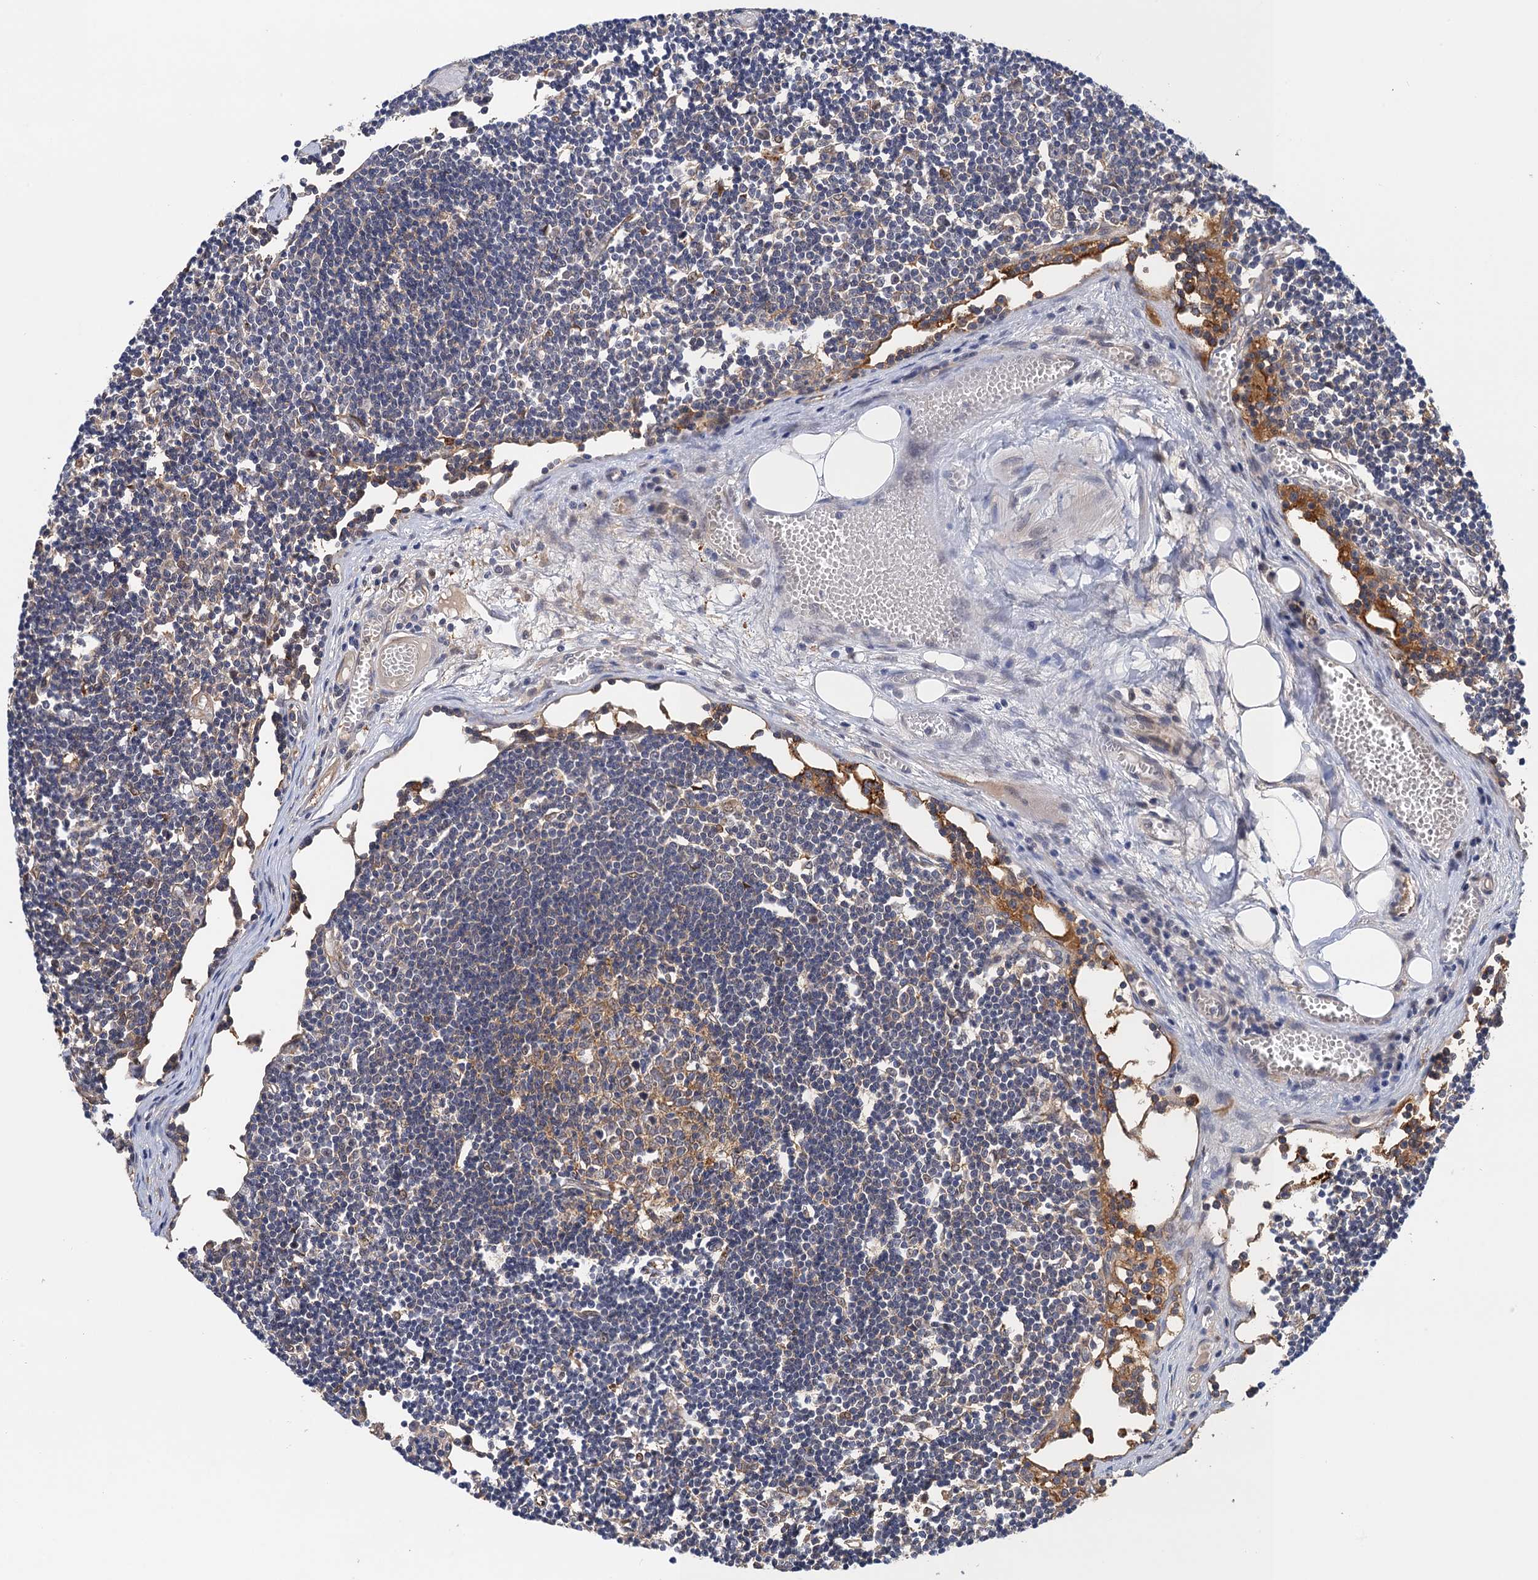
{"staining": {"intensity": "moderate", "quantity": "<25%", "location": "cytoplasmic/membranous"}, "tissue": "lymph node", "cell_type": "Germinal center cells", "image_type": "normal", "snomed": [{"axis": "morphology", "description": "Normal tissue, NOS"}, {"axis": "topography", "description": "Lymph node"}], "caption": "Immunohistochemistry (DAB (3,3'-diaminobenzidine)) staining of benign lymph node shows moderate cytoplasmic/membranous protein expression in about <25% of germinal center cells. Ihc stains the protein of interest in brown and the nuclei are stained blue.", "gene": "NEK8", "patient": {"sex": "female", "age": 11}}